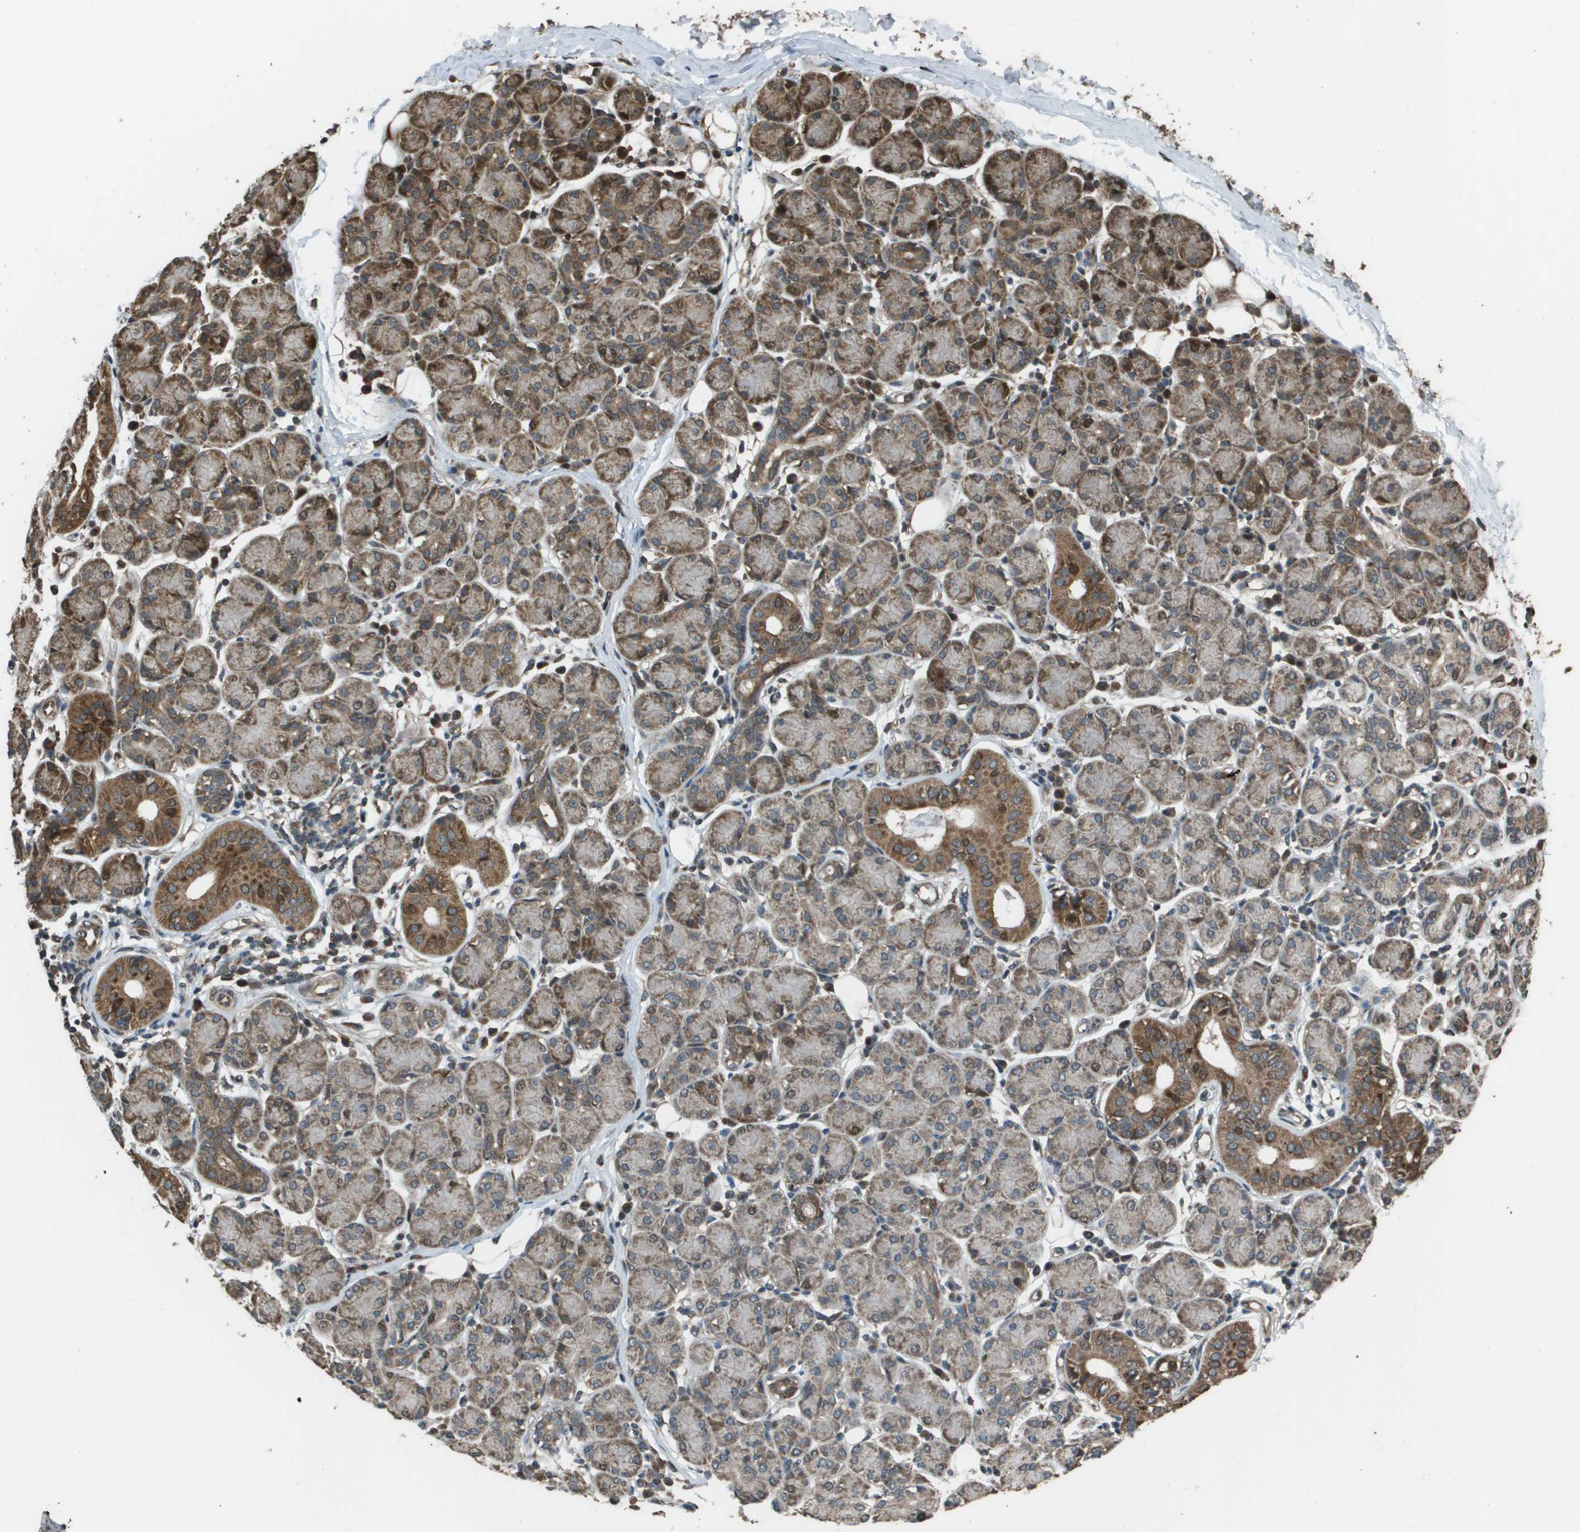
{"staining": {"intensity": "moderate", "quantity": ">75%", "location": "cytoplasmic/membranous"}, "tissue": "salivary gland", "cell_type": "Glandular cells", "image_type": "normal", "snomed": [{"axis": "morphology", "description": "Normal tissue, NOS"}, {"axis": "morphology", "description": "Inflammation, NOS"}, {"axis": "topography", "description": "Lymph node"}, {"axis": "topography", "description": "Salivary gland"}], "caption": "Moderate cytoplasmic/membranous protein positivity is present in approximately >75% of glandular cells in salivary gland. The protein is shown in brown color, while the nuclei are stained blue.", "gene": "FIG4", "patient": {"sex": "male", "age": 3}}